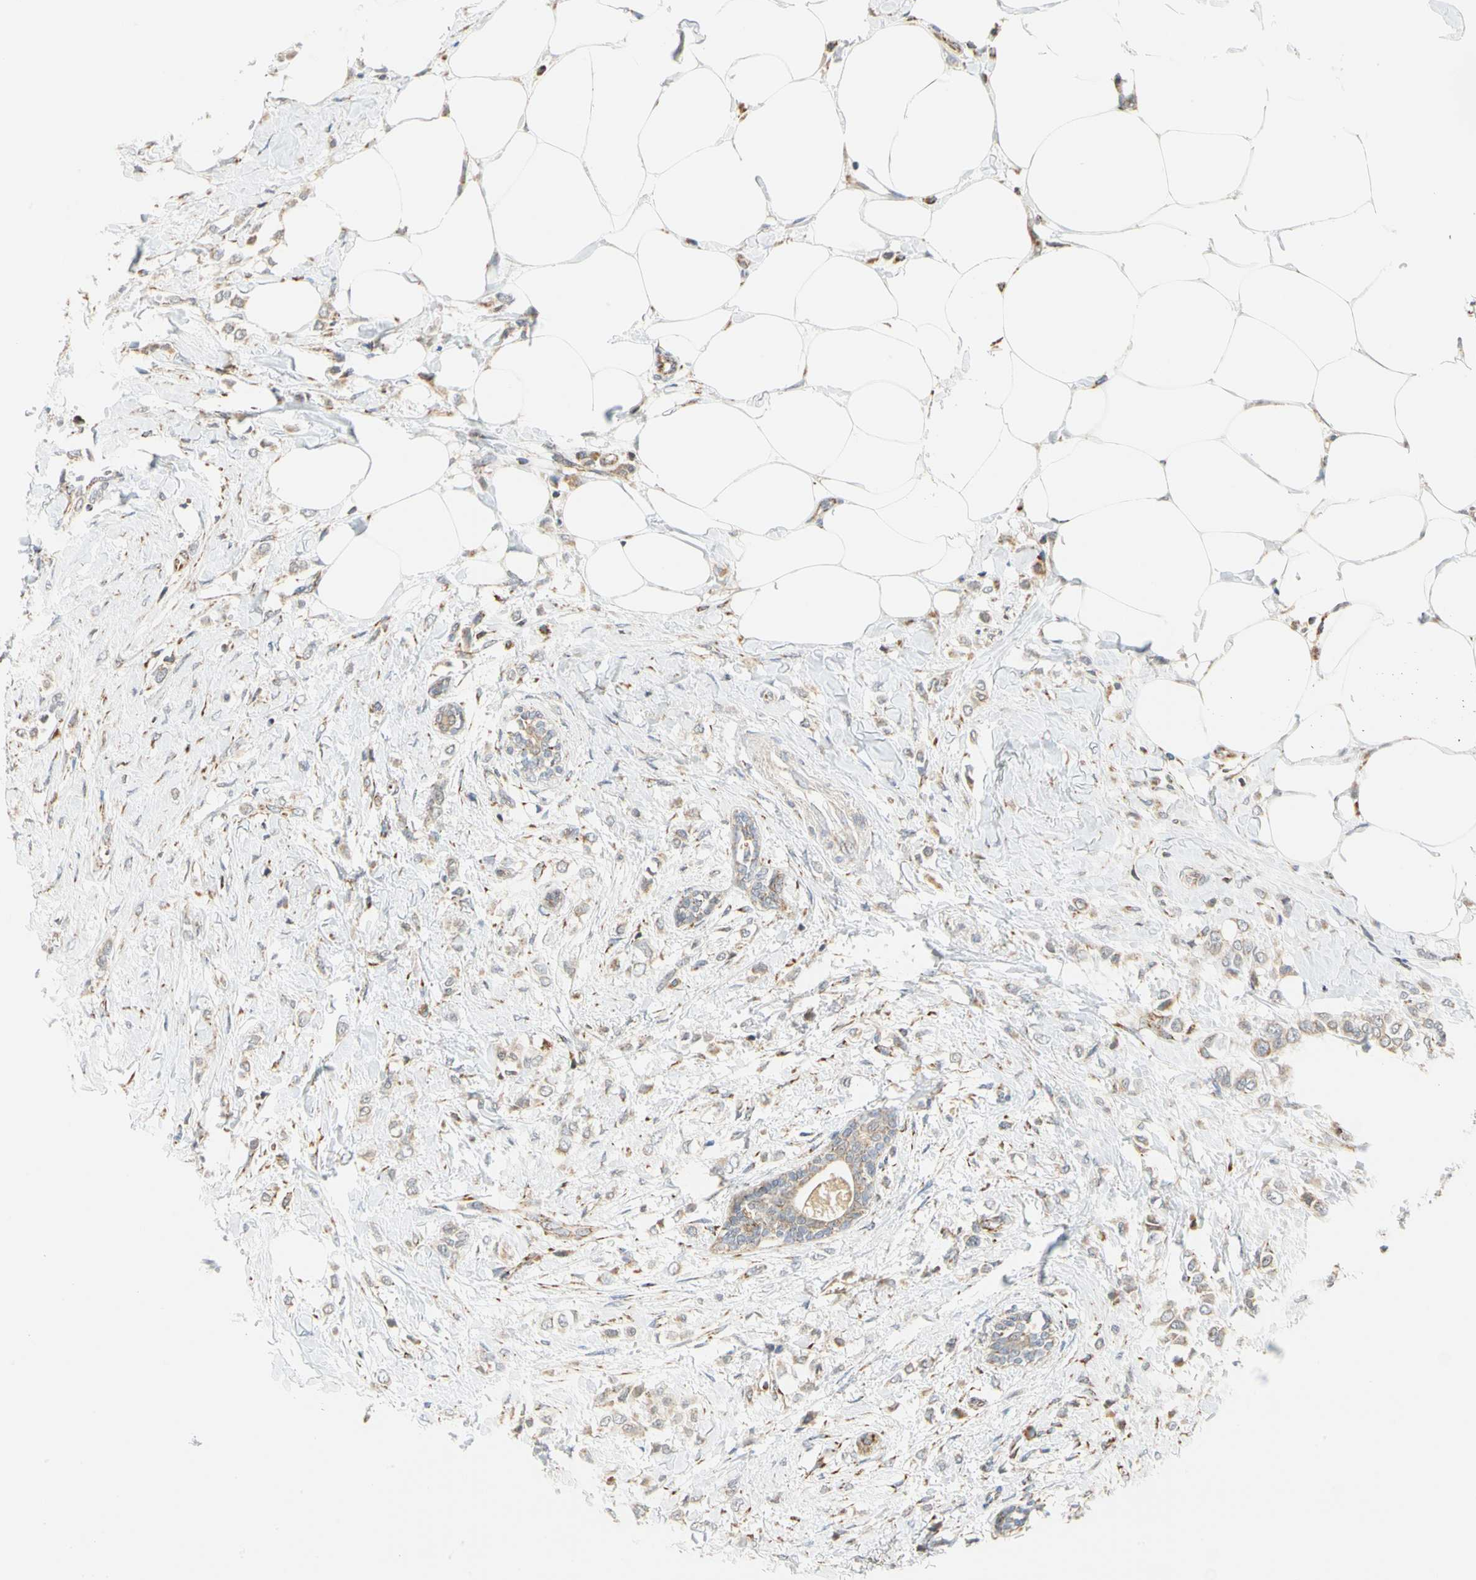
{"staining": {"intensity": "weak", "quantity": "25%-75%", "location": "cytoplasmic/membranous"}, "tissue": "breast cancer", "cell_type": "Tumor cells", "image_type": "cancer", "snomed": [{"axis": "morphology", "description": "Lobular carcinoma, in situ"}, {"axis": "morphology", "description": "Lobular carcinoma"}, {"axis": "topography", "description": "Breast"}], "caption": "Human breast cancer stained with a protein marker demonstrates weak staining in tumor cells.", "gene": "SFXN3", "patient": {"sex": "female", "age": 41}}